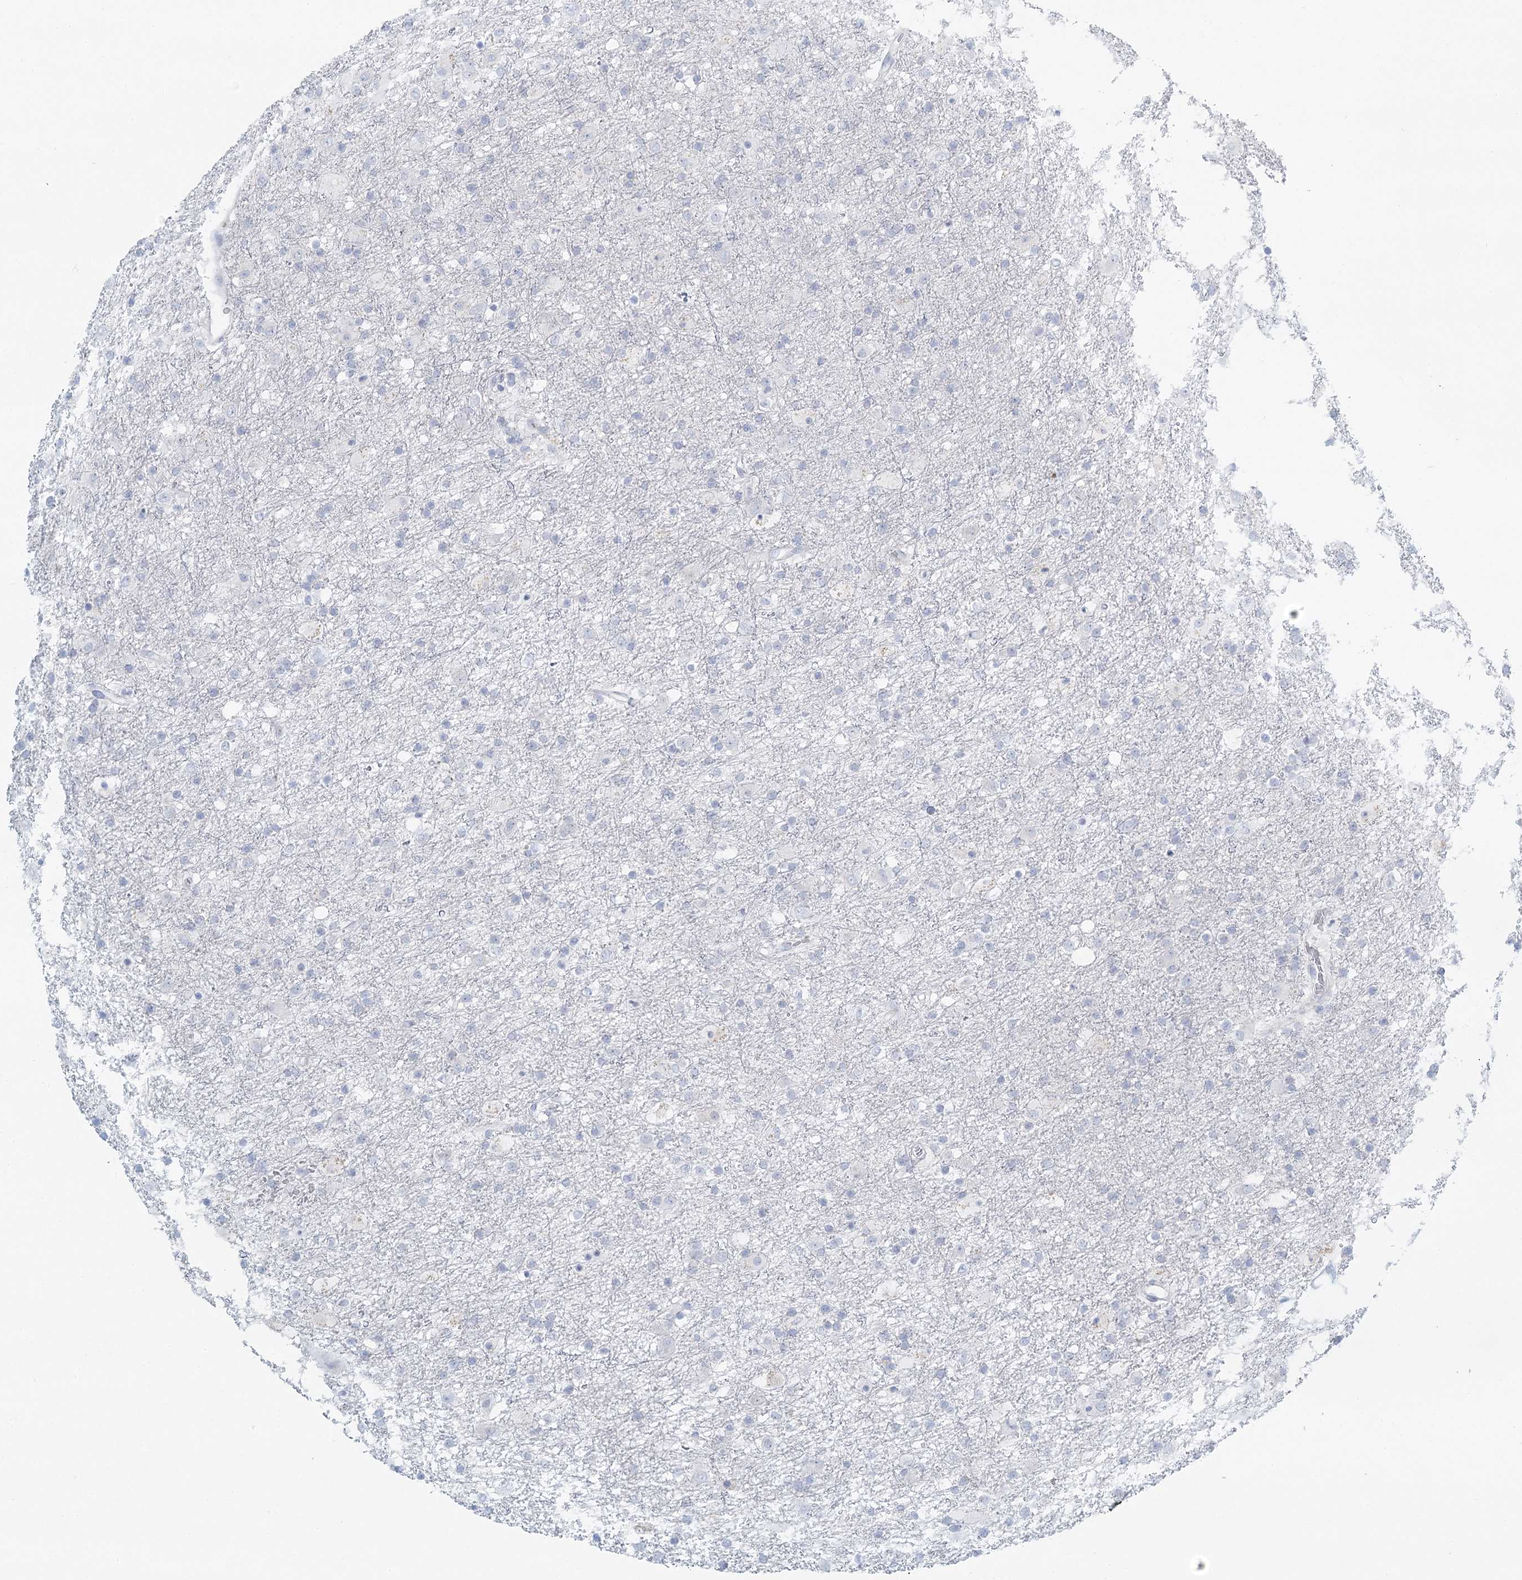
{"staining": {"intensity": "negative", "quantity": "none", "location": "none"}, "tissue": "glioma", "cell_type": "Tumor cells", "image_type": "cancer", "snomed": [{"axis": "morphology", "description": "Glioma, malignant, Low grade"}, {"axis": "topography", "description": "Brain"}], "caption": "An immunohistochemistry (IHC) photomicrograph of glioma is shown. There is no staining in tumor cells of glioma.", "gene": "DMGDH", "patient": {"sex": "male", "age": 65}}